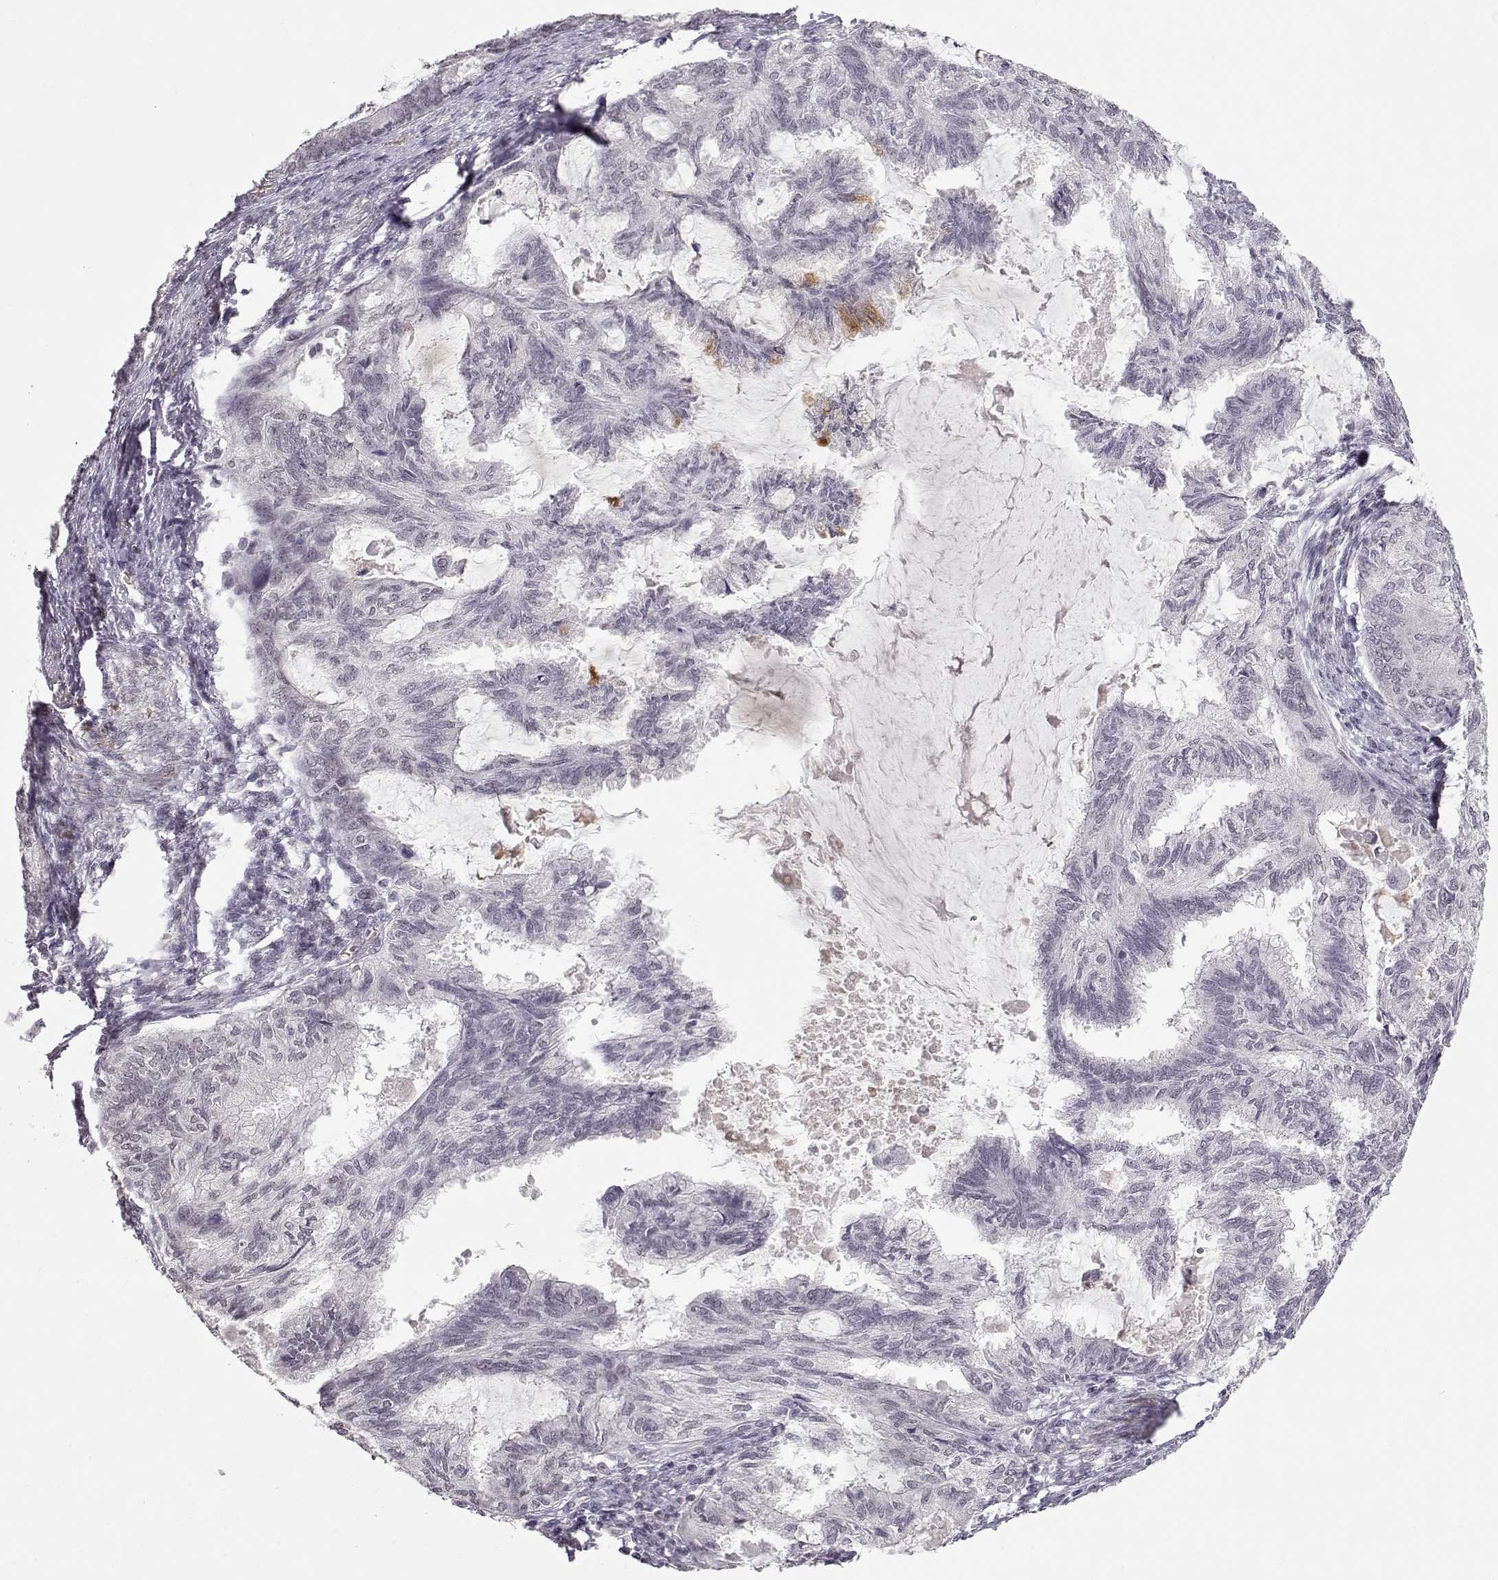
{"staining": {"intensity": "negative", "quantity": "none", "location": "none"}, "tissue": "endometrial cancer", "cell_type": "Tumor cells", "image_type": "cancer", "snomed": [{"axis": "morphology", "description": "Adenocarcinoma, NOS"}, {"axis": "topography", "description": "Endometrium"}], "caption": "This is an IHC histopathology image of human adenocarcinoma (endometrial). There is no positivity in tumor cells.", "gene": "PCP4", "patient": {"sex": "female", "age": 86}}